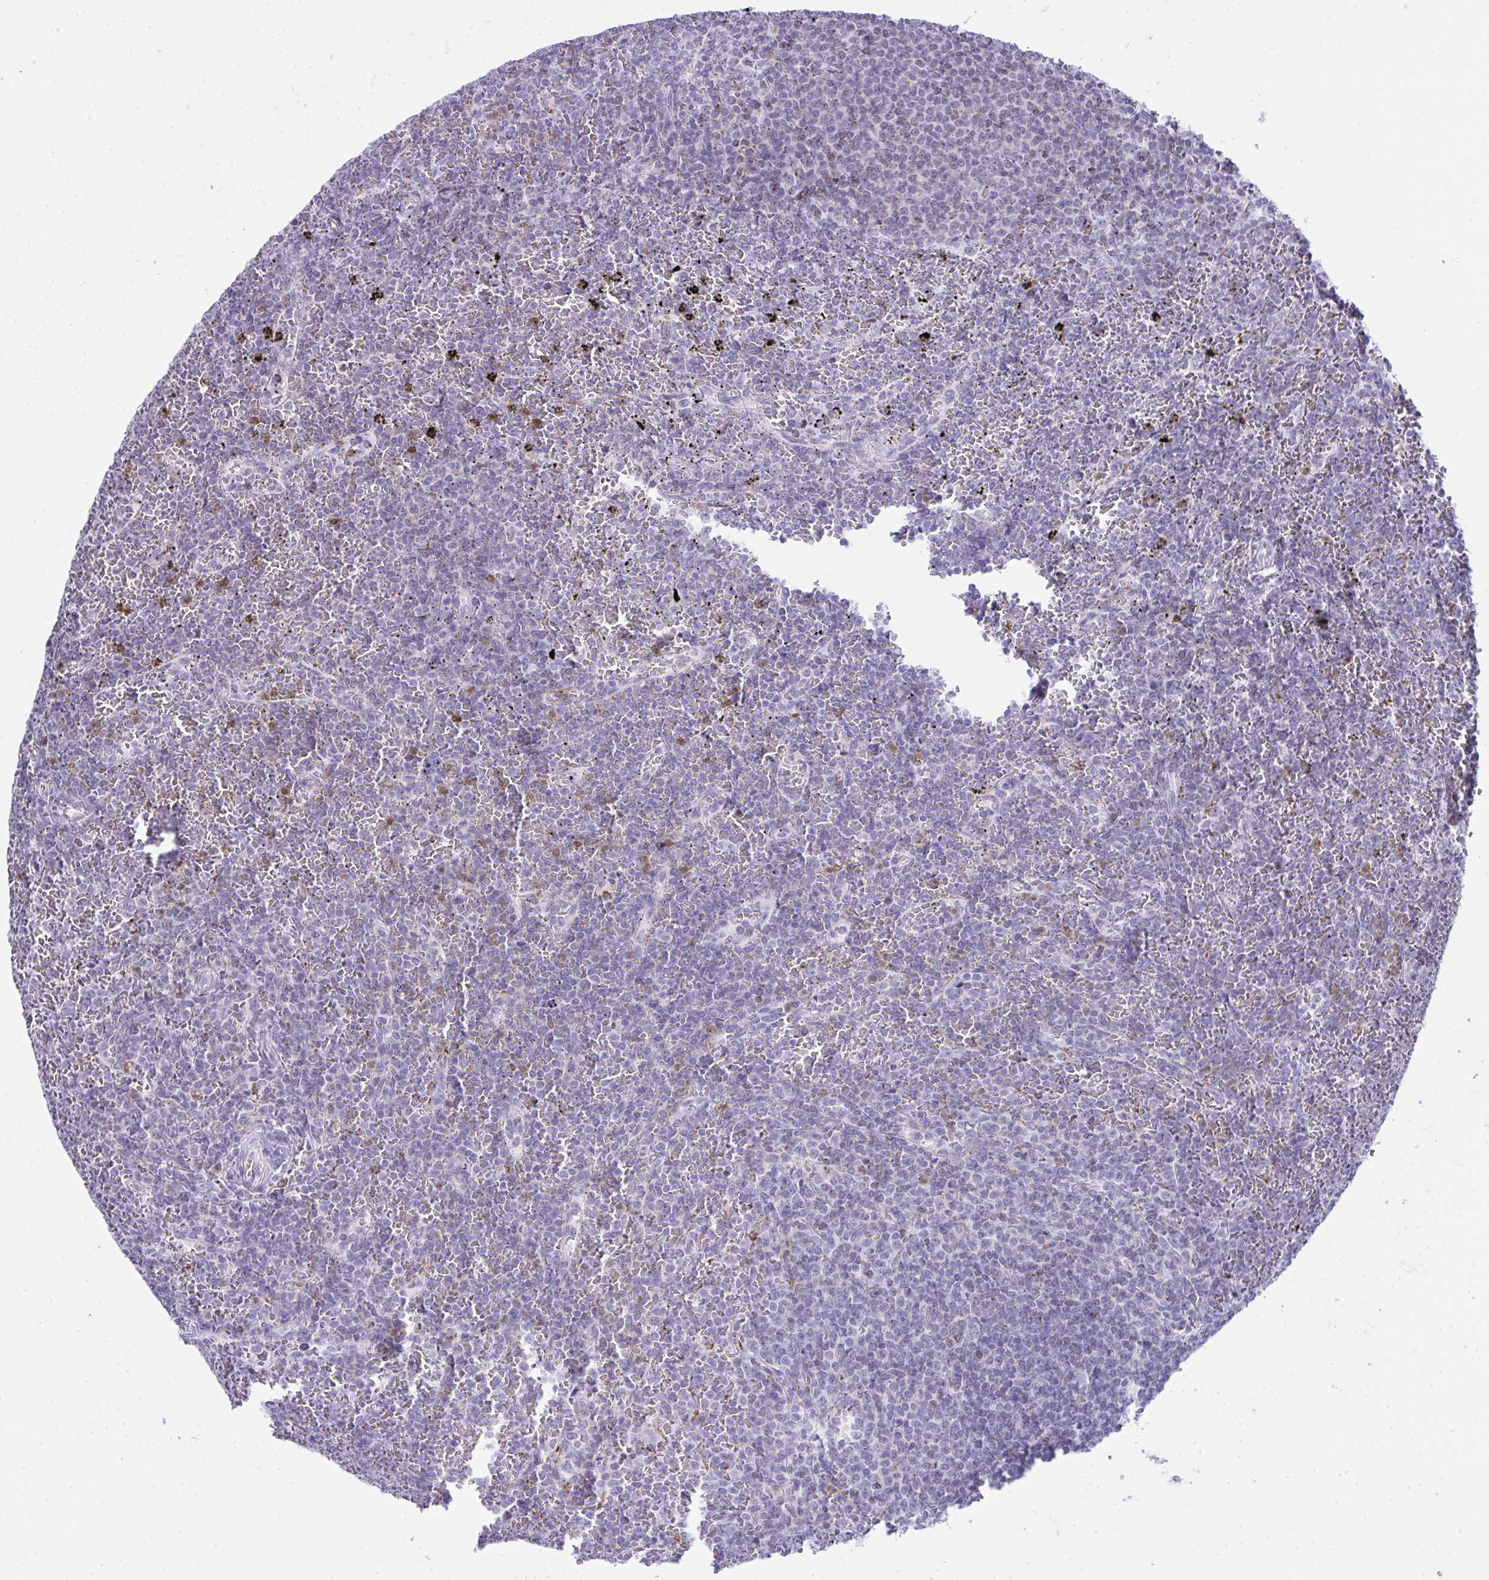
{"staining": {"intensity": "negative", "quantity": "none", "location": "none"}, "tissue": "lymphoma", "cell_type": "Tumor cells", "image_type": "cancer", "snomed": [{"axis": "morphology", "description": "Malignant lymphoma, non-Hodgkin's type, Low grade"}, {"axis": "topography", "description": "Spleen"}], "caption": "This is a image of immunohistochemistry staining of low-grade malignant lymphoma, non-Hodgkin's type, which shows no positivity in tumor cells.", "gene": "PLA2G12B", "patient": {"sex": "female", "age": 77}}